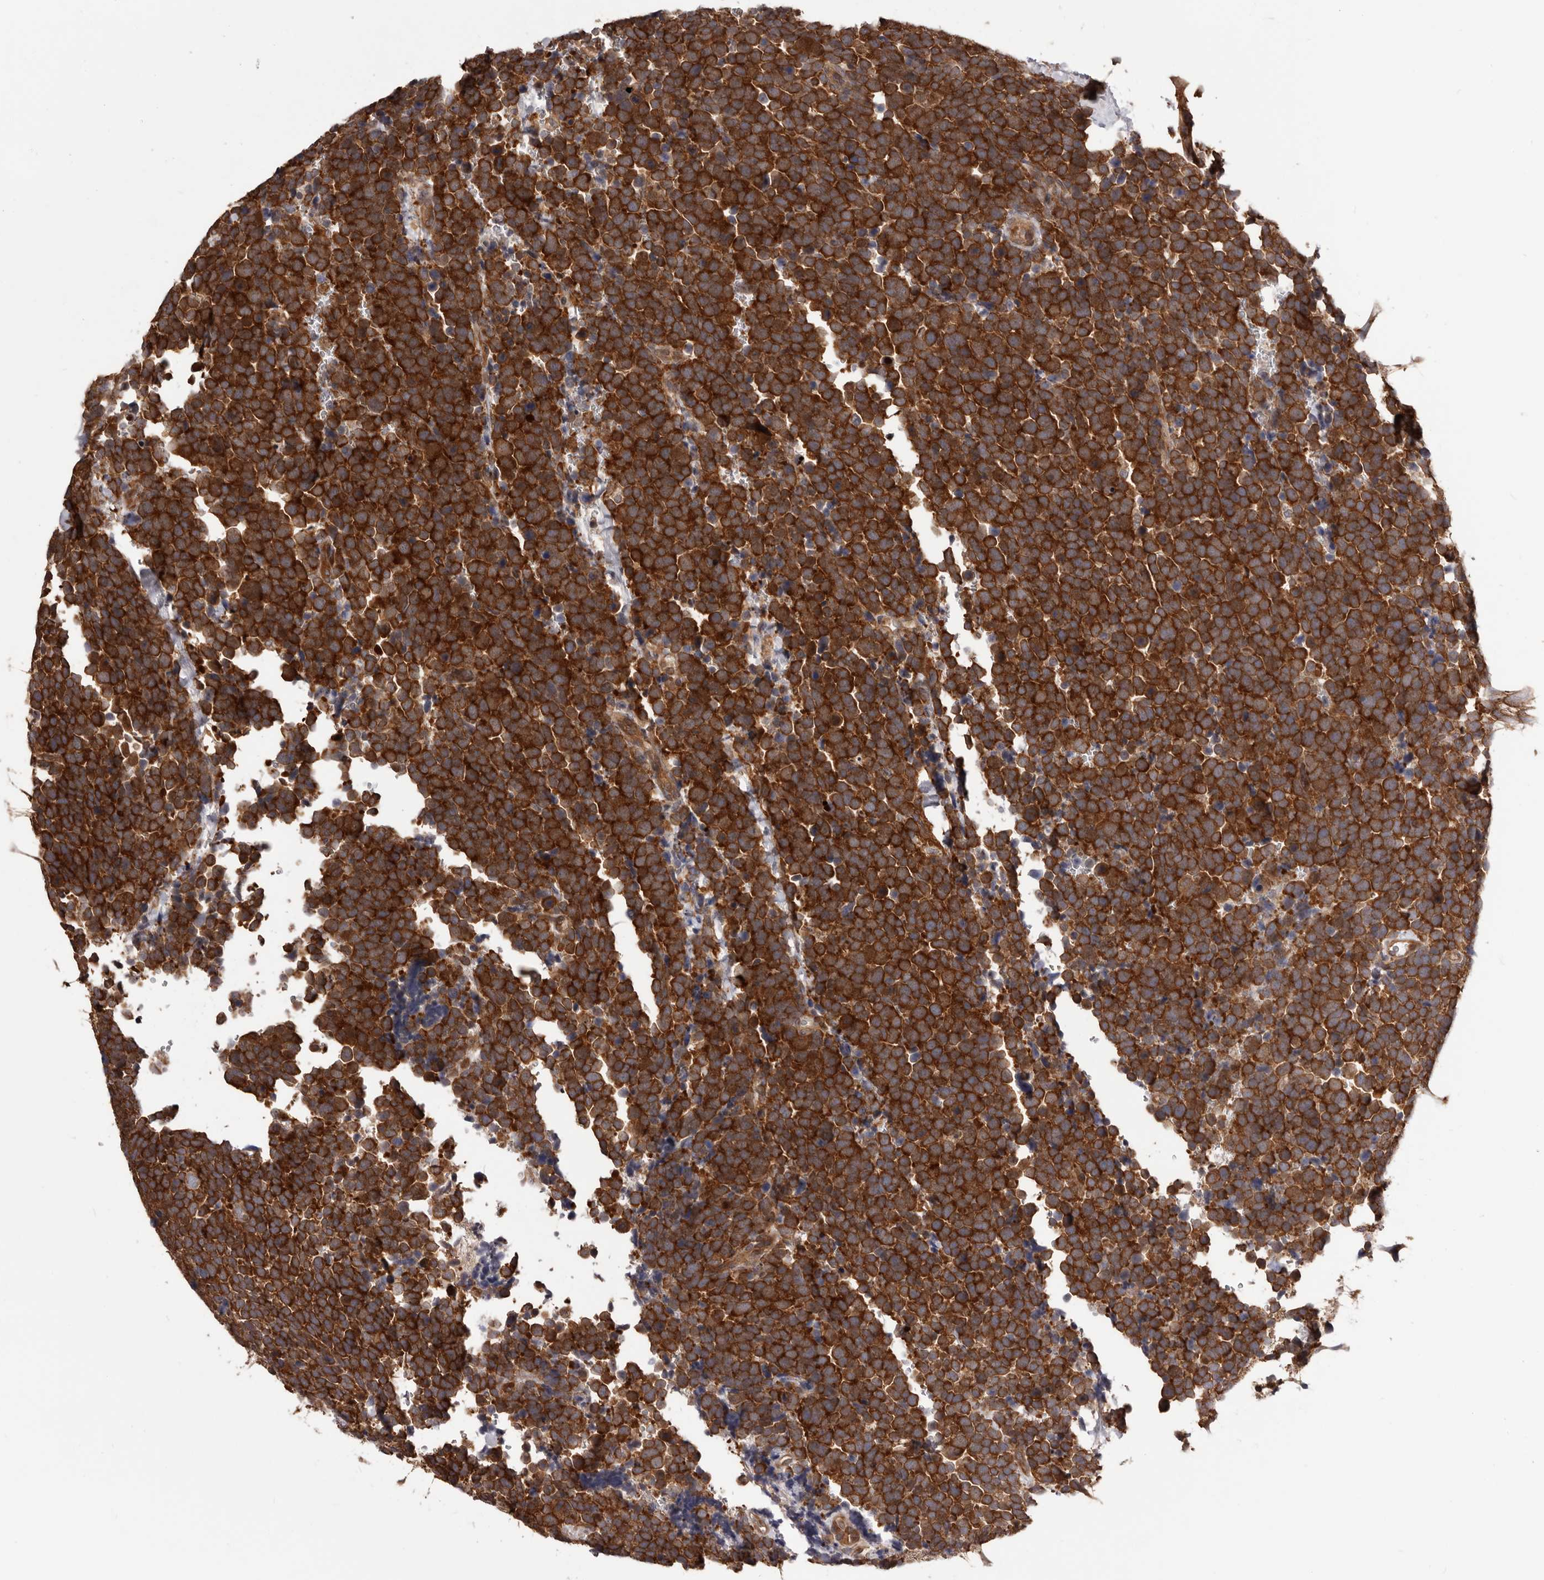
{"staining": {"intensity": "strong", "quantity": ">75%", "location": "cytoplasmic/membranous"}, "tissue": "urothelial cancer", "cell_type": "Tumor cells", "image_type": "cancer", "snomed": [{"axis": "morphology", "description": "Urothelial carcinoma, High grade"}, {"axis": "topography", "description": "Urinary bladder"}], "caption": "Urothelial cancer stained for a protein (brown) reveals strong cytoplasmic/membranous positive positivity in approximately >75% of tumor cells.", "gene": "HBS1L", "patient": {"sex": "female", "age": 82}}